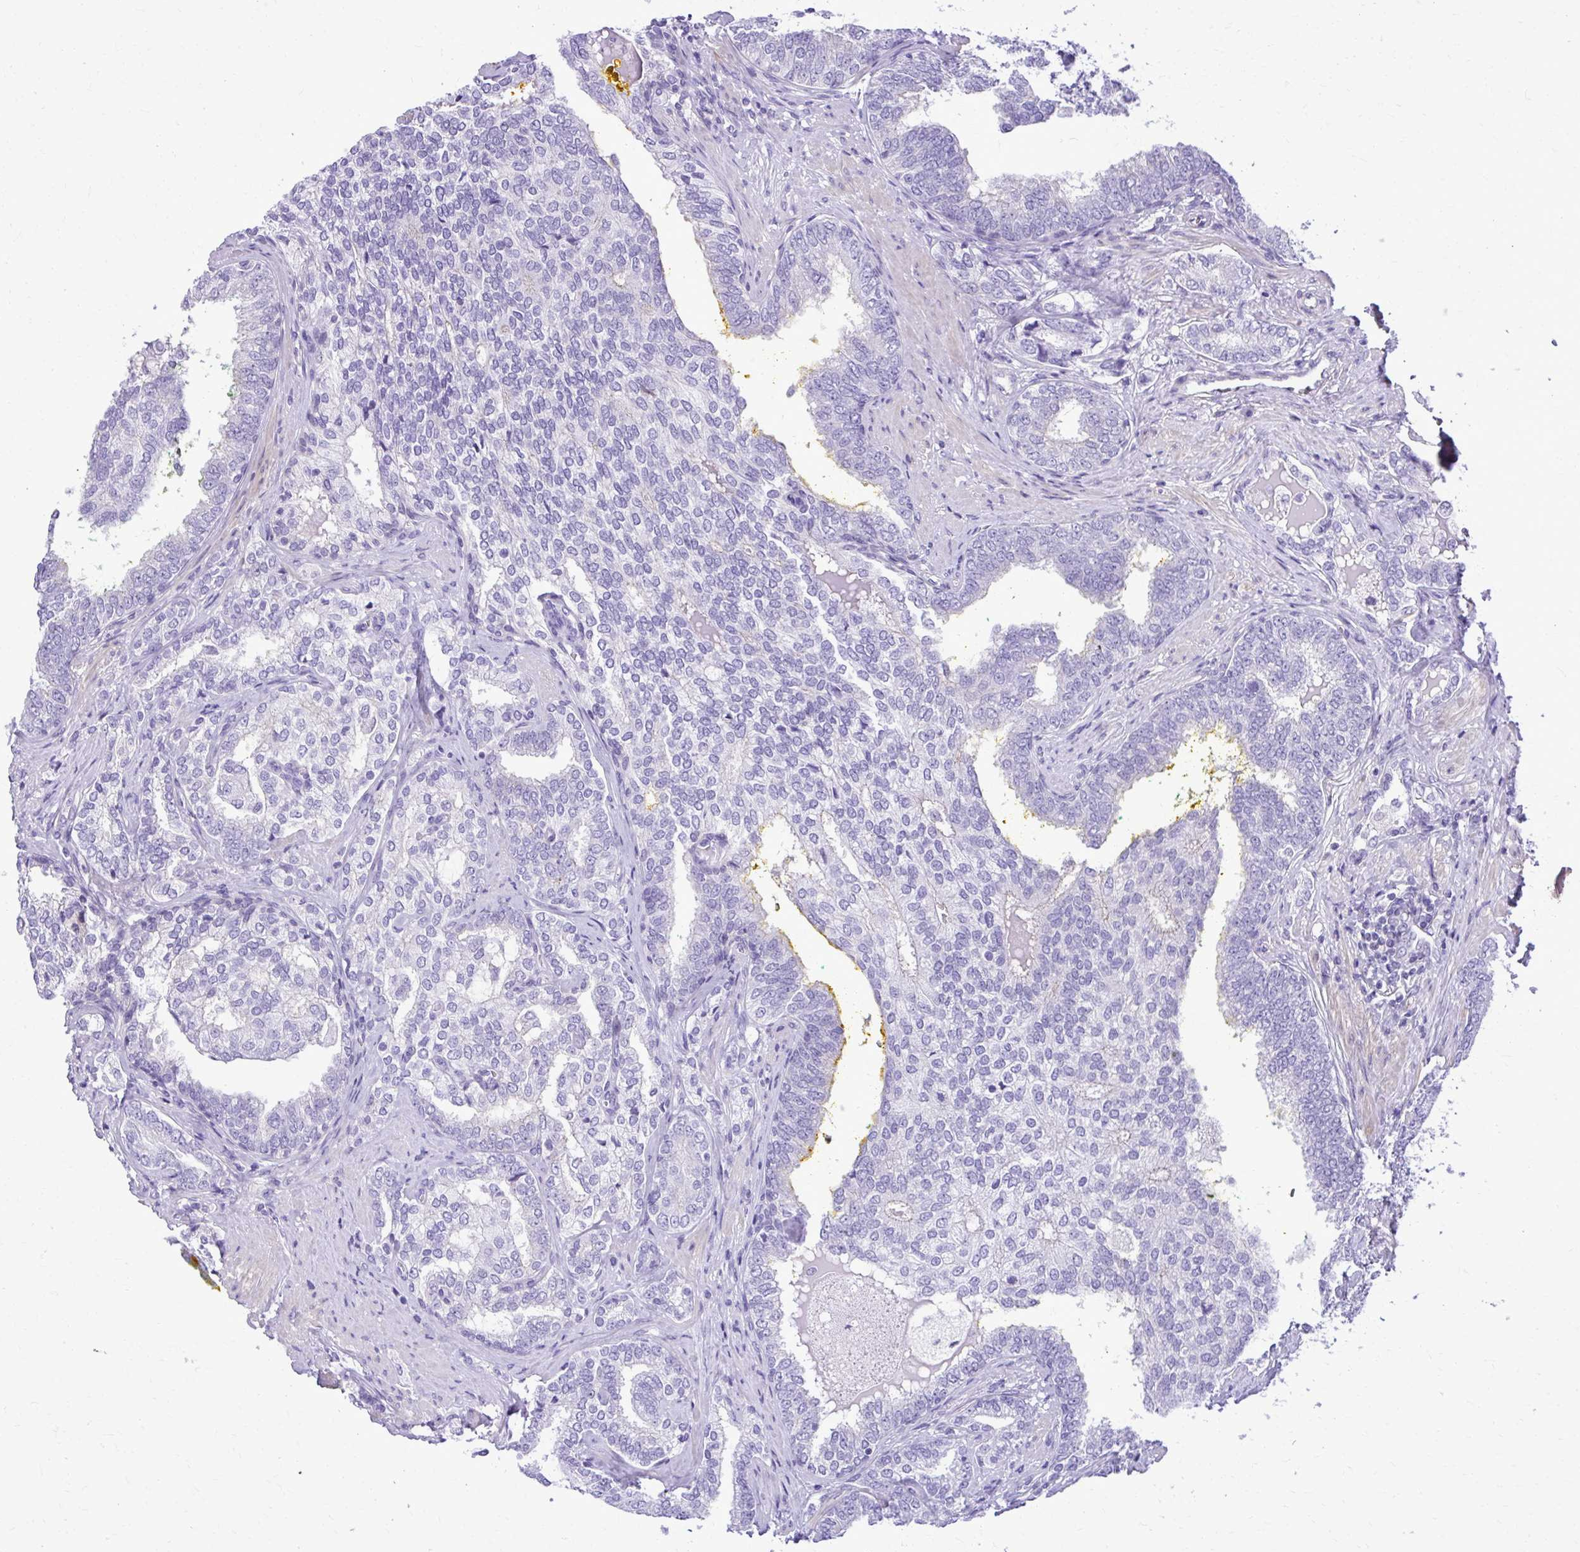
{"staining": {"intensity": "negative", "quantity": "none", "location": "none"}, "tissue": "prostate cancer", "cell_type": "Tumor cells", "image_type": "cancer", "snomed": [{"axis": "morphology", "description": "Adenocarcinoma, High grade"}, {"axis": "topography", "description": "Prostate"}], "caption": "Tumor cells show no significant staining in adenocarcinoma (high-grade) (prostate).", "gene": "RASL11B", "patient": {"sex": "male", "age": 72}}